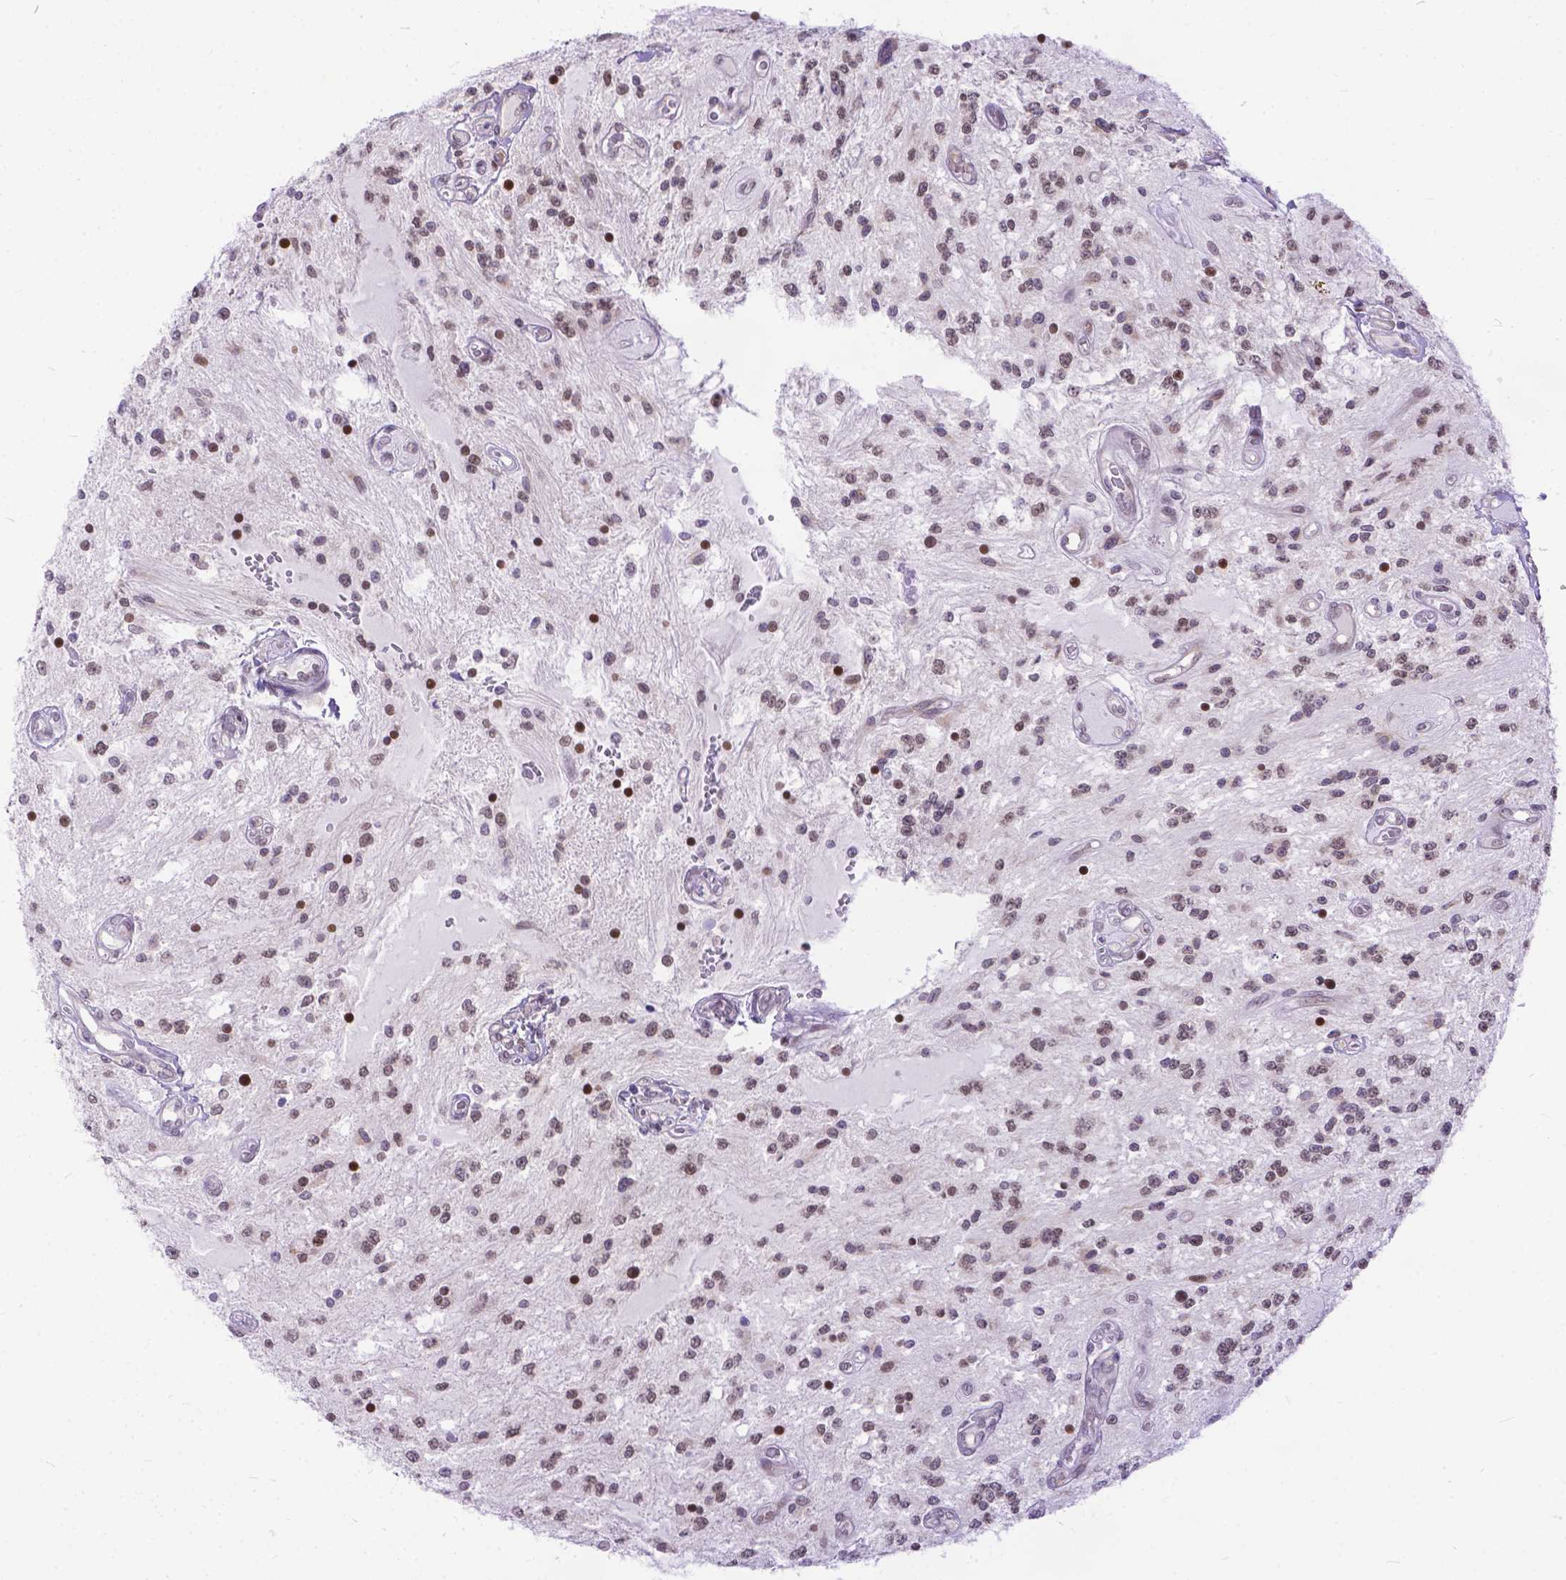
{"staining": {"intensity": "moderate", "quantity": "<25%", "location": "nuclear"}, "tissue": "glioma", "cell_type": "Tumor cells", "image_type": "cancer", "snomed": [{"axis": "morphology", "description": "Glioma, malignant, Low grade"}, {"axis": "topography", "description": "Cerebellum"}], "caption": "Immunohistochemistry (IHC) (DAB) staining of glioma shows moderate nuclear protein expression in about <25% of tumor cells. (DAB IHC, brown staining for protein, blue staining for nuclei).", "gene": "FAM124B", "patient": {"sex": "female", "age": 14}}